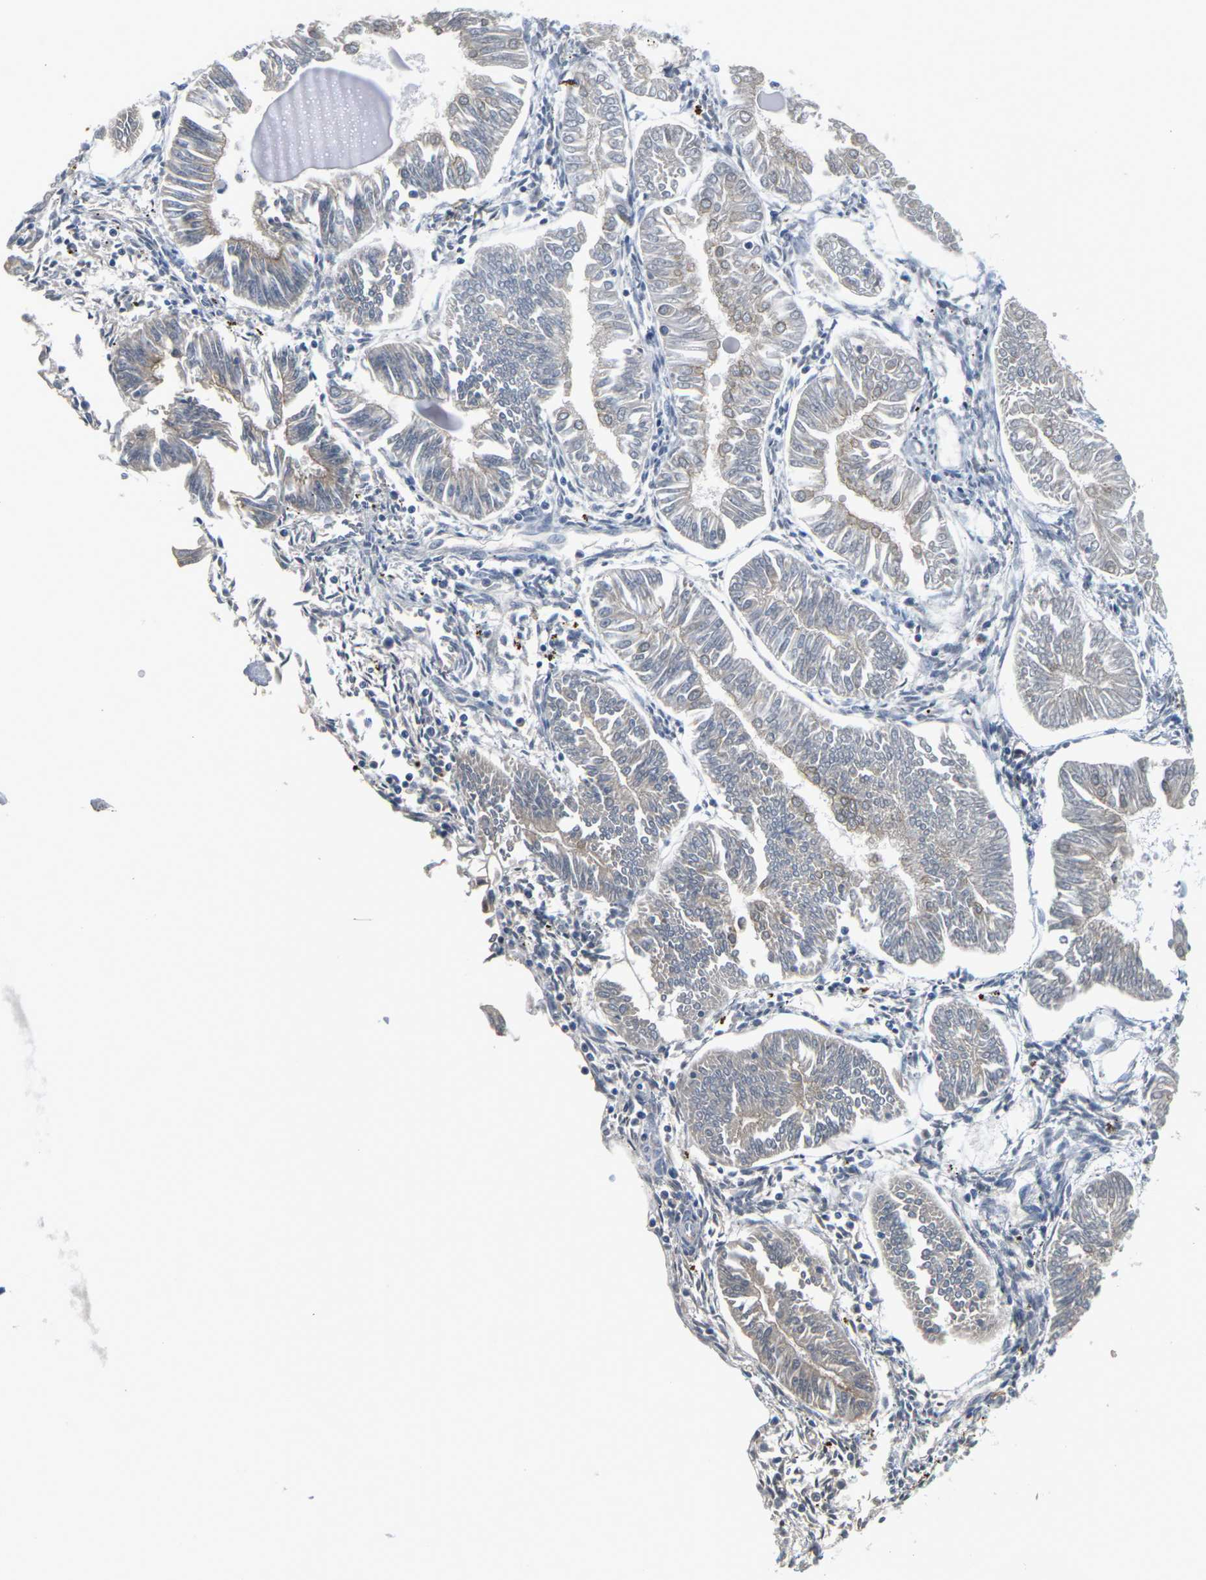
{"staining": {"intensity": "moderate", "quantity": "<25%", "location": "cytoplasmic/membranous"}, "tissue": "endometrial cancer", "cell_type": "Tumor cells", "image_type": "cancer", "snomed": [{"axis": "morphology", "description": "Adenocarcinoma, NOS"}, {"axis": "topography", "description": "Endometrium"}], "caption": "An immunohistochemistry (IHC) photomicrograph of neoplastic tissue is shown. Protein staining in brown highlights moderate cytoplasmic/membranous positivity in endometrial cancer within tumor cells. (DAB IHC with brightfield microscopy, high magnification).", "gene": "PKP2", "patient": {"sex": "female", "age": 53}}